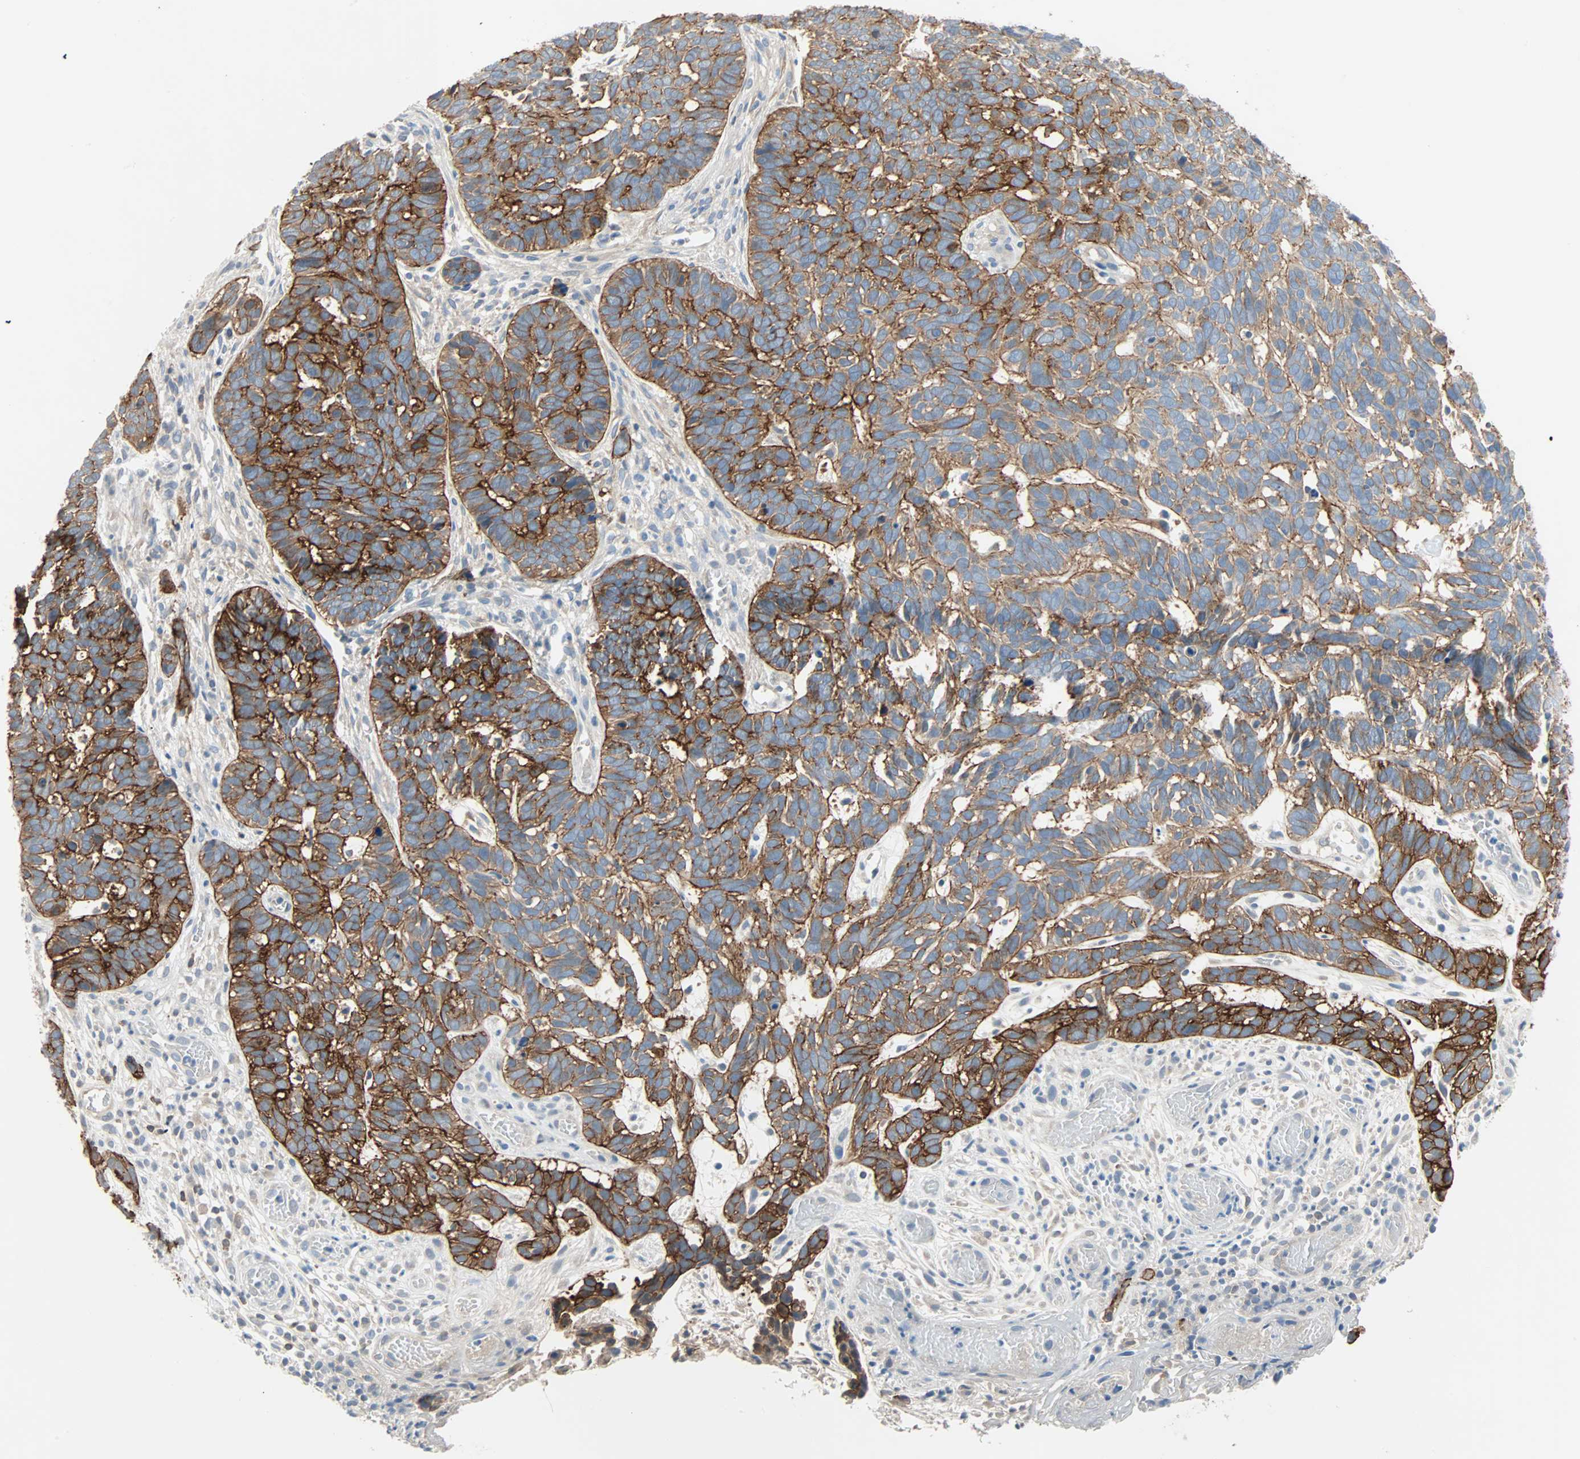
{"staining": {"intensity": "strong", "quantity": ">75%", "location": "cytoplasmic/membranous"}, "tissue": "skin cancer", "cell_type": "Tumor cells", "image_type": "cancer", "snomed": [{"axis": "morphology", "description": "Basal cell carcinoma"}, {"axis": "topography", "description": "Skin"}], "caption": "Immunohistochemical staining of human basal cell carcinoma (skin) demonstrates high levels of strong cytoplasmic/membranous protein positivity in approximately >75% of tumor cells. (Brightfield microscopy of DAB IHC at high magnification).", "gene": "TNFRSF12A", "patient": {"sex": "male", "age": 87}}